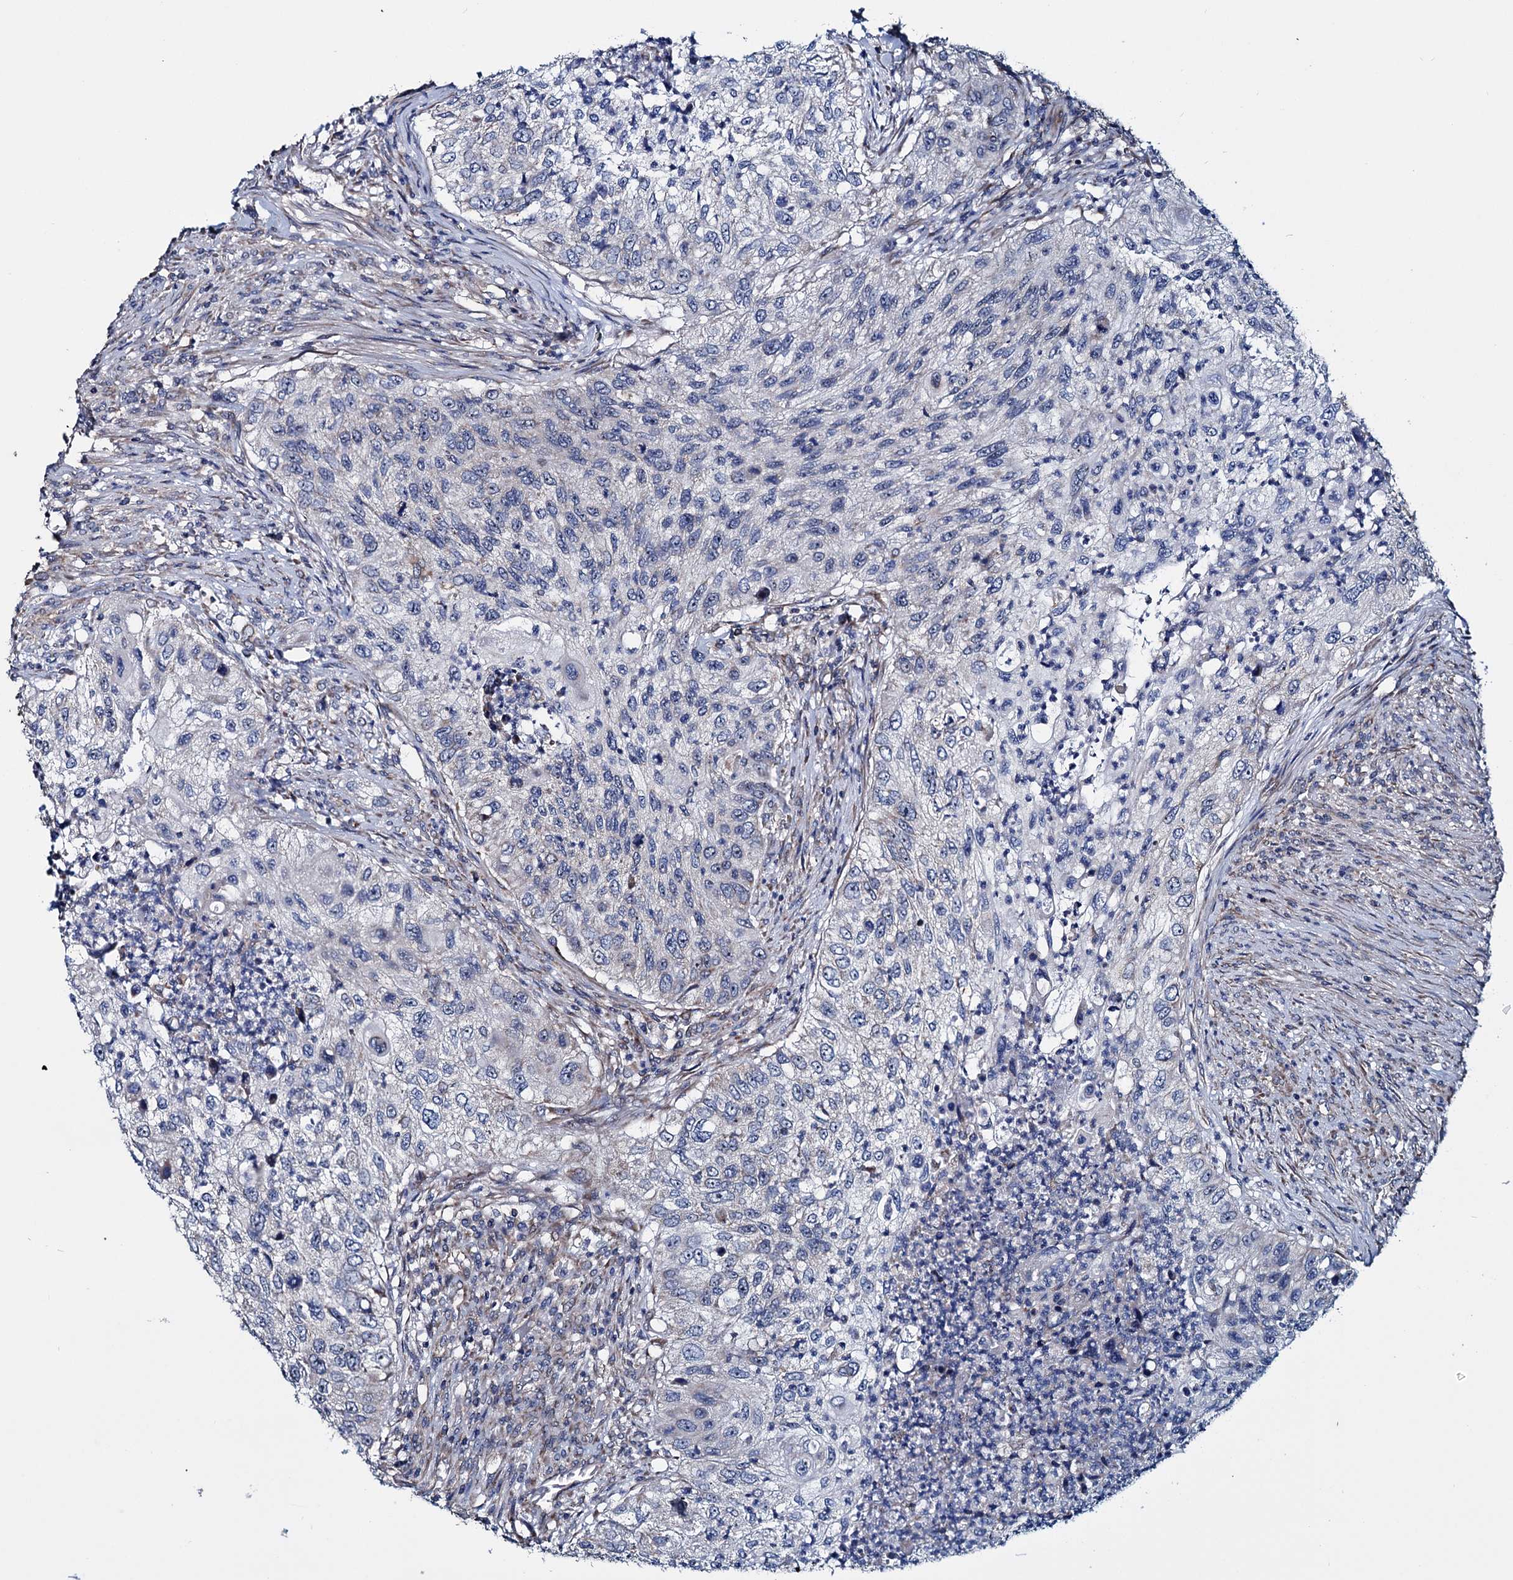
{"staining": {"intensity": "negative", "quantity": "none", "location": "none"}, "tissue": "urothelial cancer", "cell_type": "Tumor cells", "image_type": "cancer", "snomed": [{"axis": "morphology", "description": "Urothelial carcinoma, High grade"}, {"axis": "topography", "description": "Urinary bladder"}], "caption": "Tumor cells show no significant protein positivity in urothelial cancer. Nuclei are stained in blue.", "gene": "EYA4", "patient": {"sex": "female", "age": 60}}